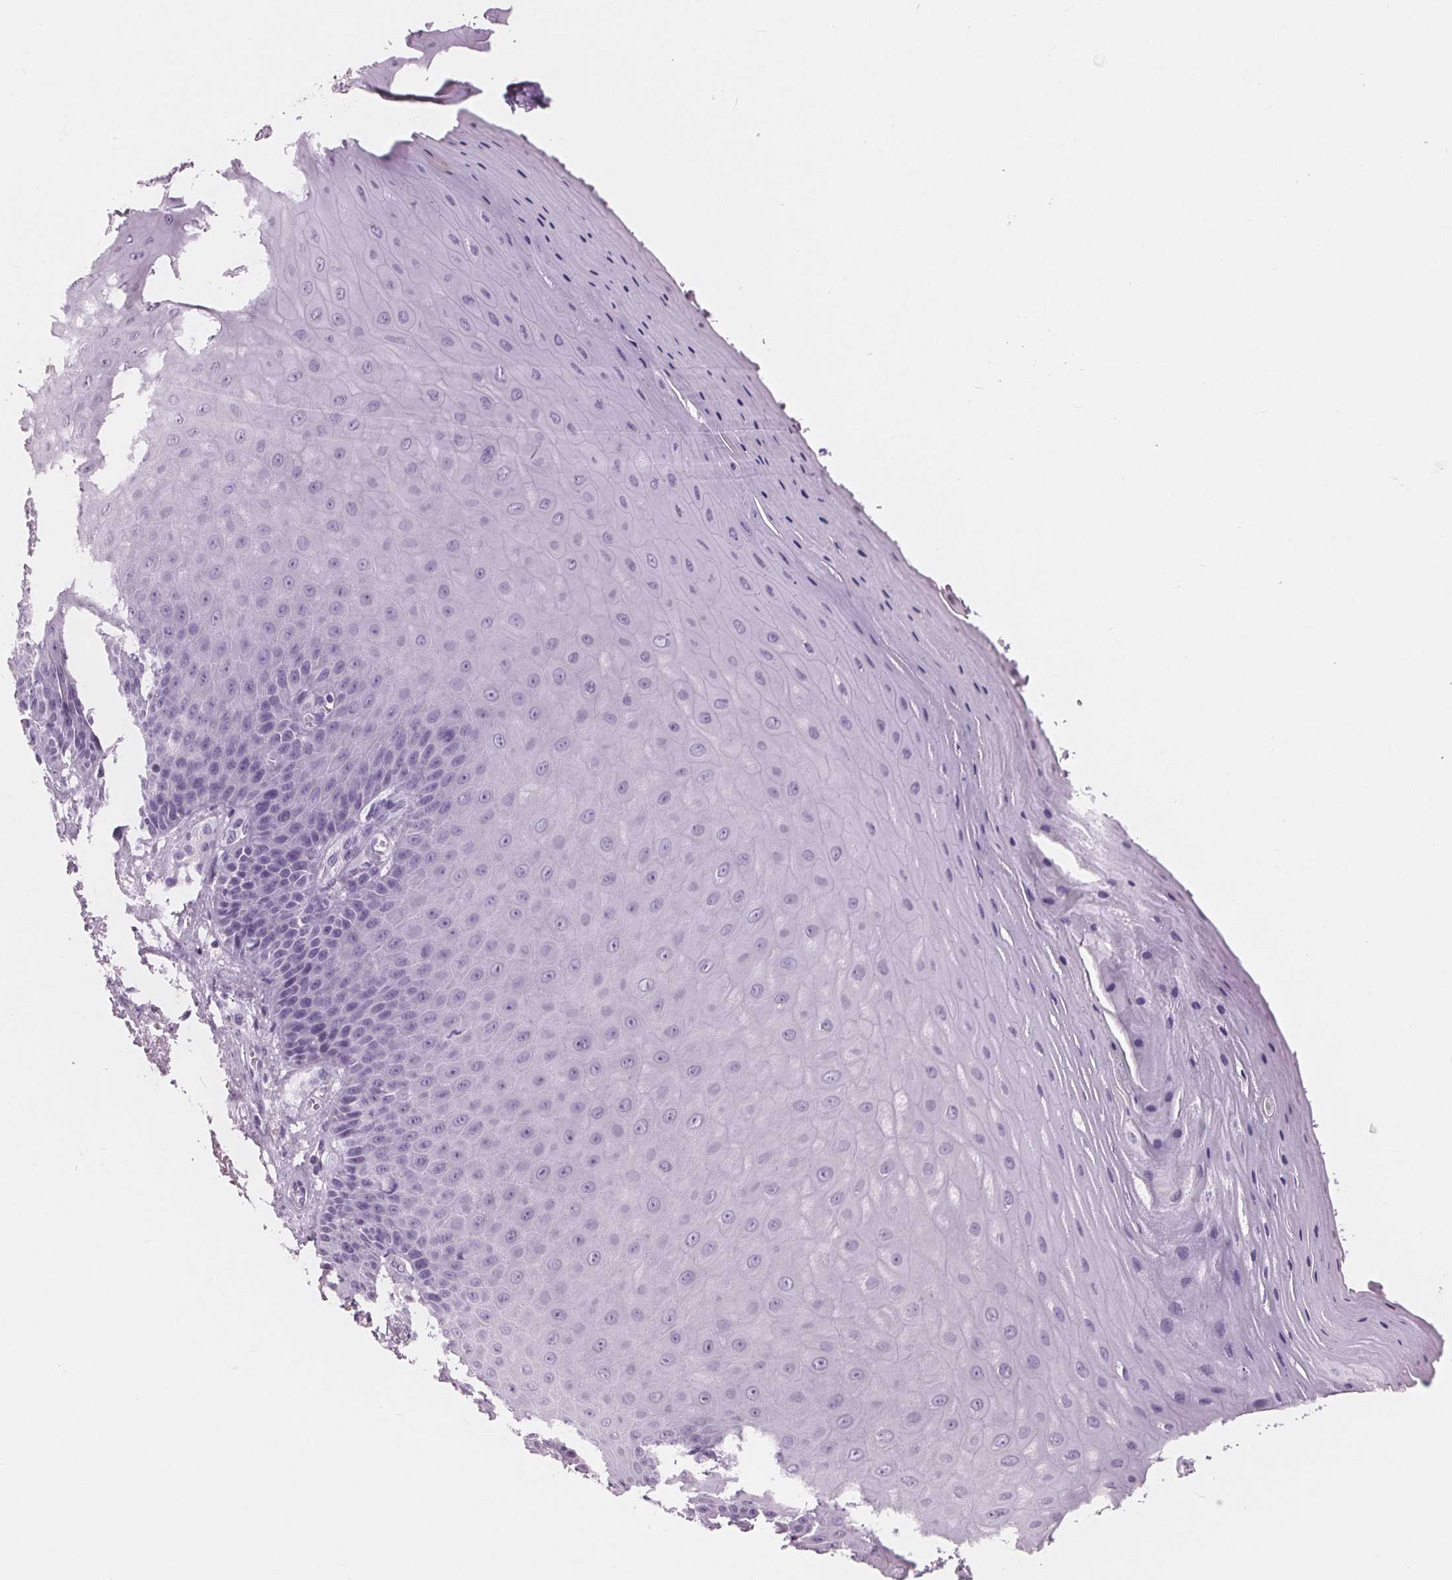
{"staining": {"intensity": "negative", "quantity": "none", "location": "none"}, "tissue": "vagina", "cell_type": "Squamous epithelial cells", "image_type": "normal", "snomed": [{"axis": "morphology", "description": "Normal tissue, NOS"}, {"axis": "topography", "description": "Vagina"}], "caption": "Immunohistochemistry (IHC) of normal human vagina displays no expression in squamous epithelial cells. The staining was performed using DAB (3,3'-diaminobenzidine) to visualize the protein expression in brown, while the nuclei were stained in blue with hematoxylin (Magnification: 20x).", "gene": "AMBP", "patient": {"sex": "female", "age": 83}}